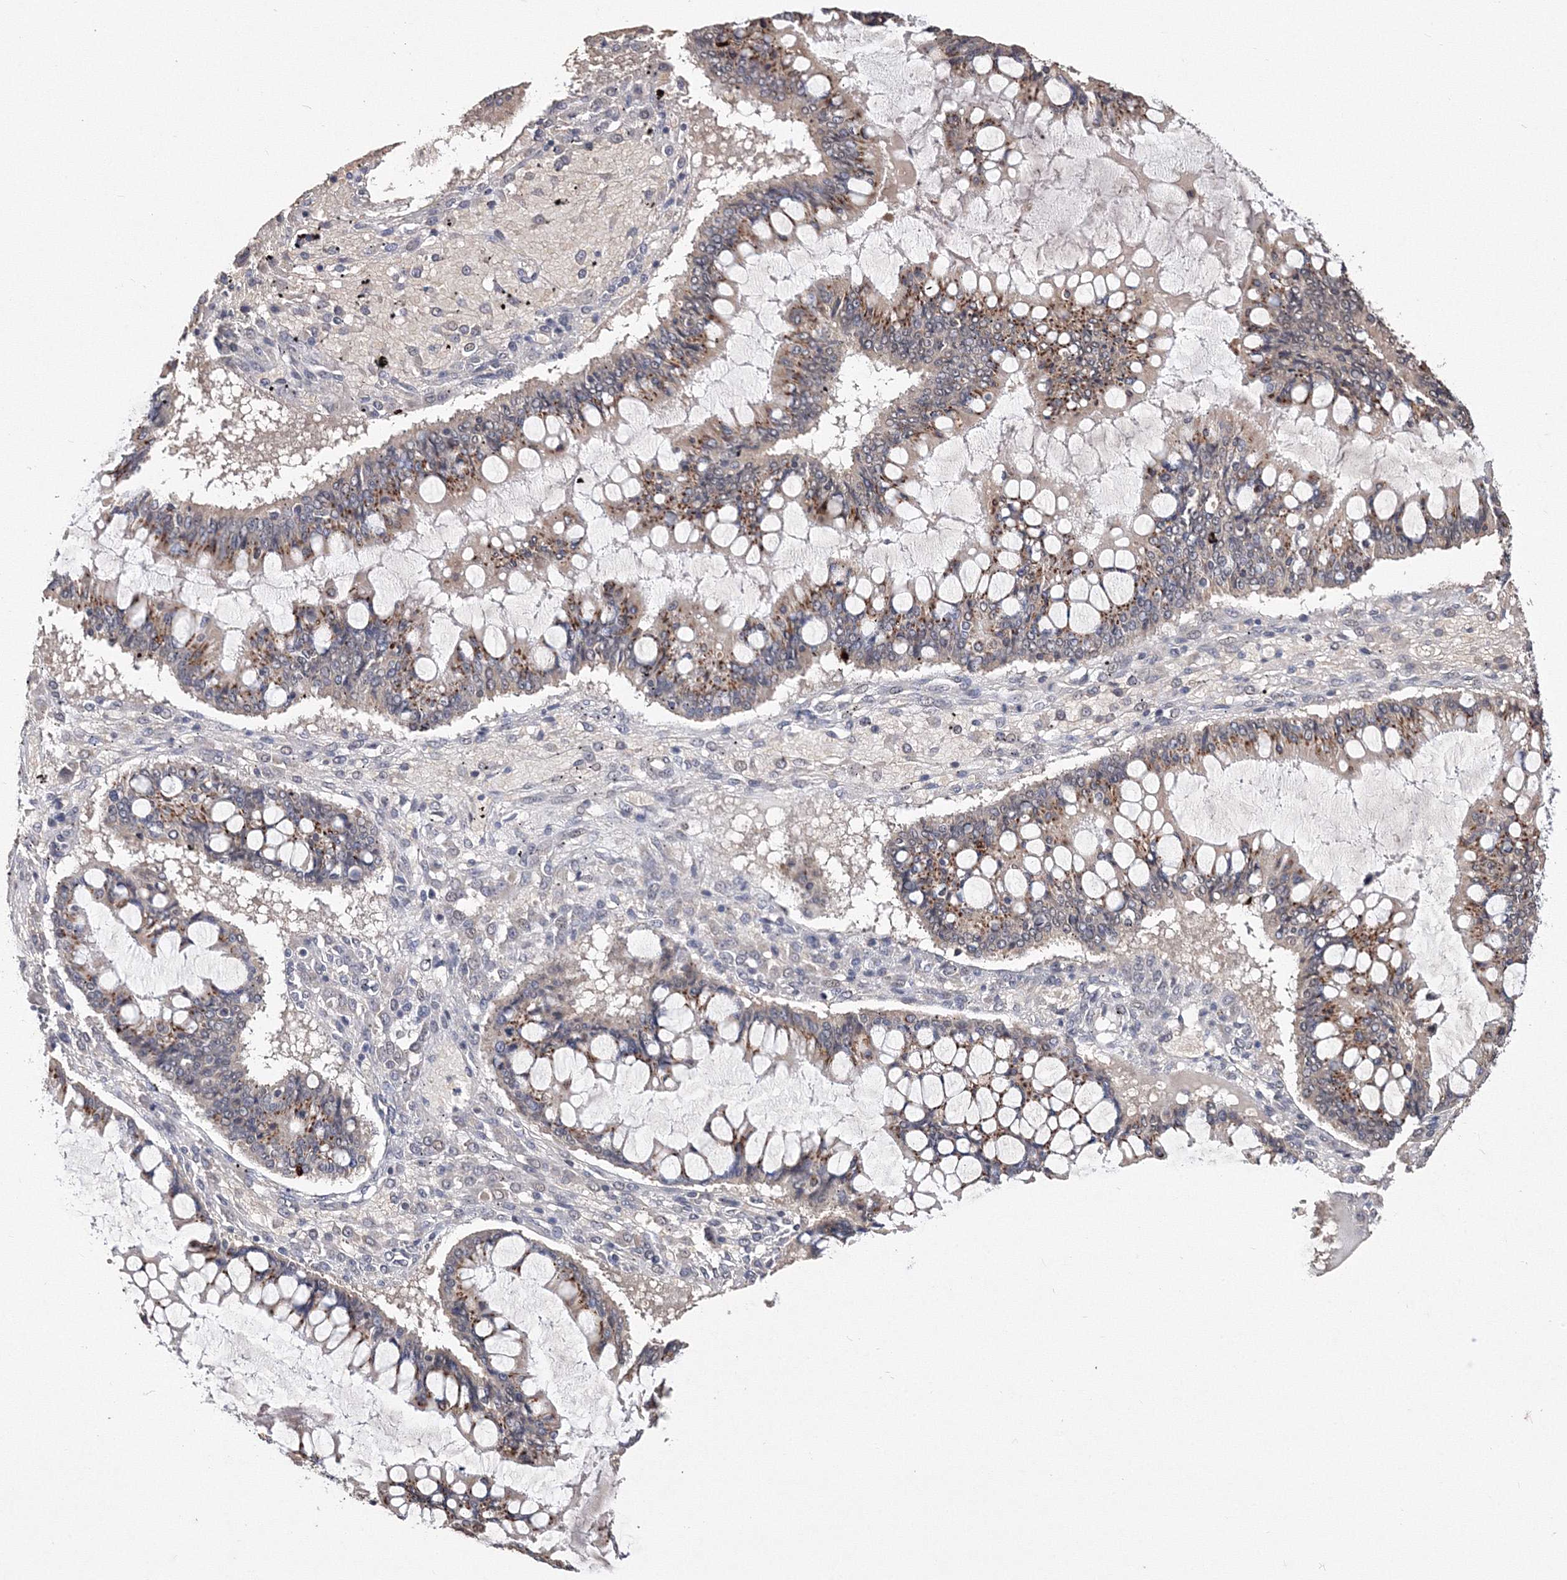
{"staining": {"intensity": "moderate", "quantity": ">75%", "location": "cytoplasmic/membranous"}, "tissue": "ovarian cancer", "cell_type": "Tumor cells", "image_type": "cancer", "snomed": [{"axis": "morphology", "description": "Cystadenocarcinoma, mucinous, NOS"}, {"axis": "topography", "description": "Ovary"}], "caption": "A photomicrograph showing moderate cytoplasmic/membranous staining in approximately >75% of tumor cells in mucinous cystadenocarcinoma (ovarian), as visualized by brown immunohistochemical staining.", "gene": "GPN1", "patient": {"sex": "female", "age": 73}}